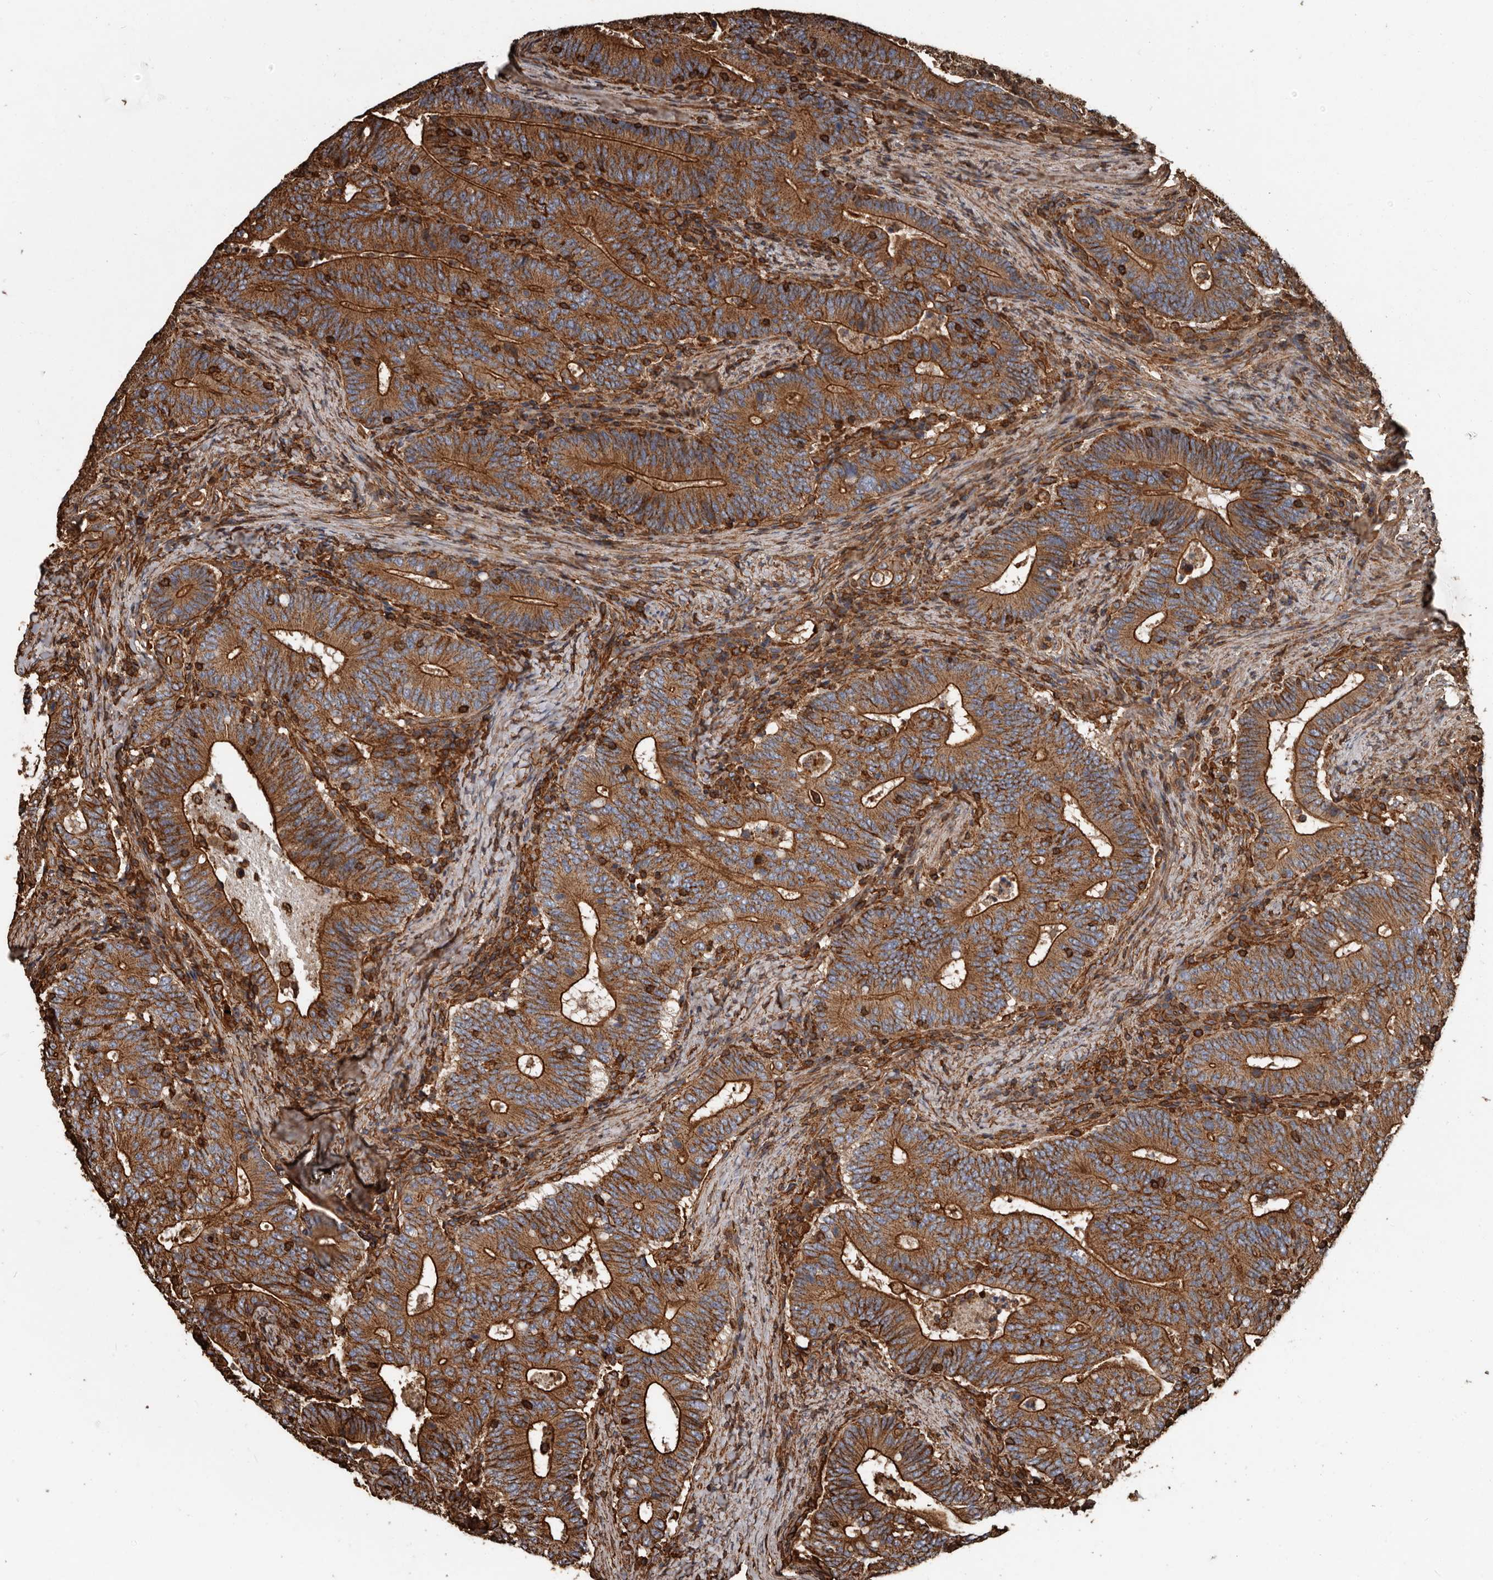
{"staining": {"intensity": "strong", "quantity": ">75%", "location": "cytoplasmic/membranous"}, "tissue": "colorectal cancer", "cell_type": "Tumor cells", "image_type": "cancer", "snomed": [{"axis": "morphology", "description": "Adenocarcinoma, NOS"}, {"axis": "topography", "description": "Colon"}], "caption": "Colorectal cancer (adenocarcinoma) stained for a protein (brown) displays strong cytoplasmic/membranous positive expression in about >75% of tumor cells.", "gene": "DENND6B", "patient": {"sex": "female", "age": 66}}